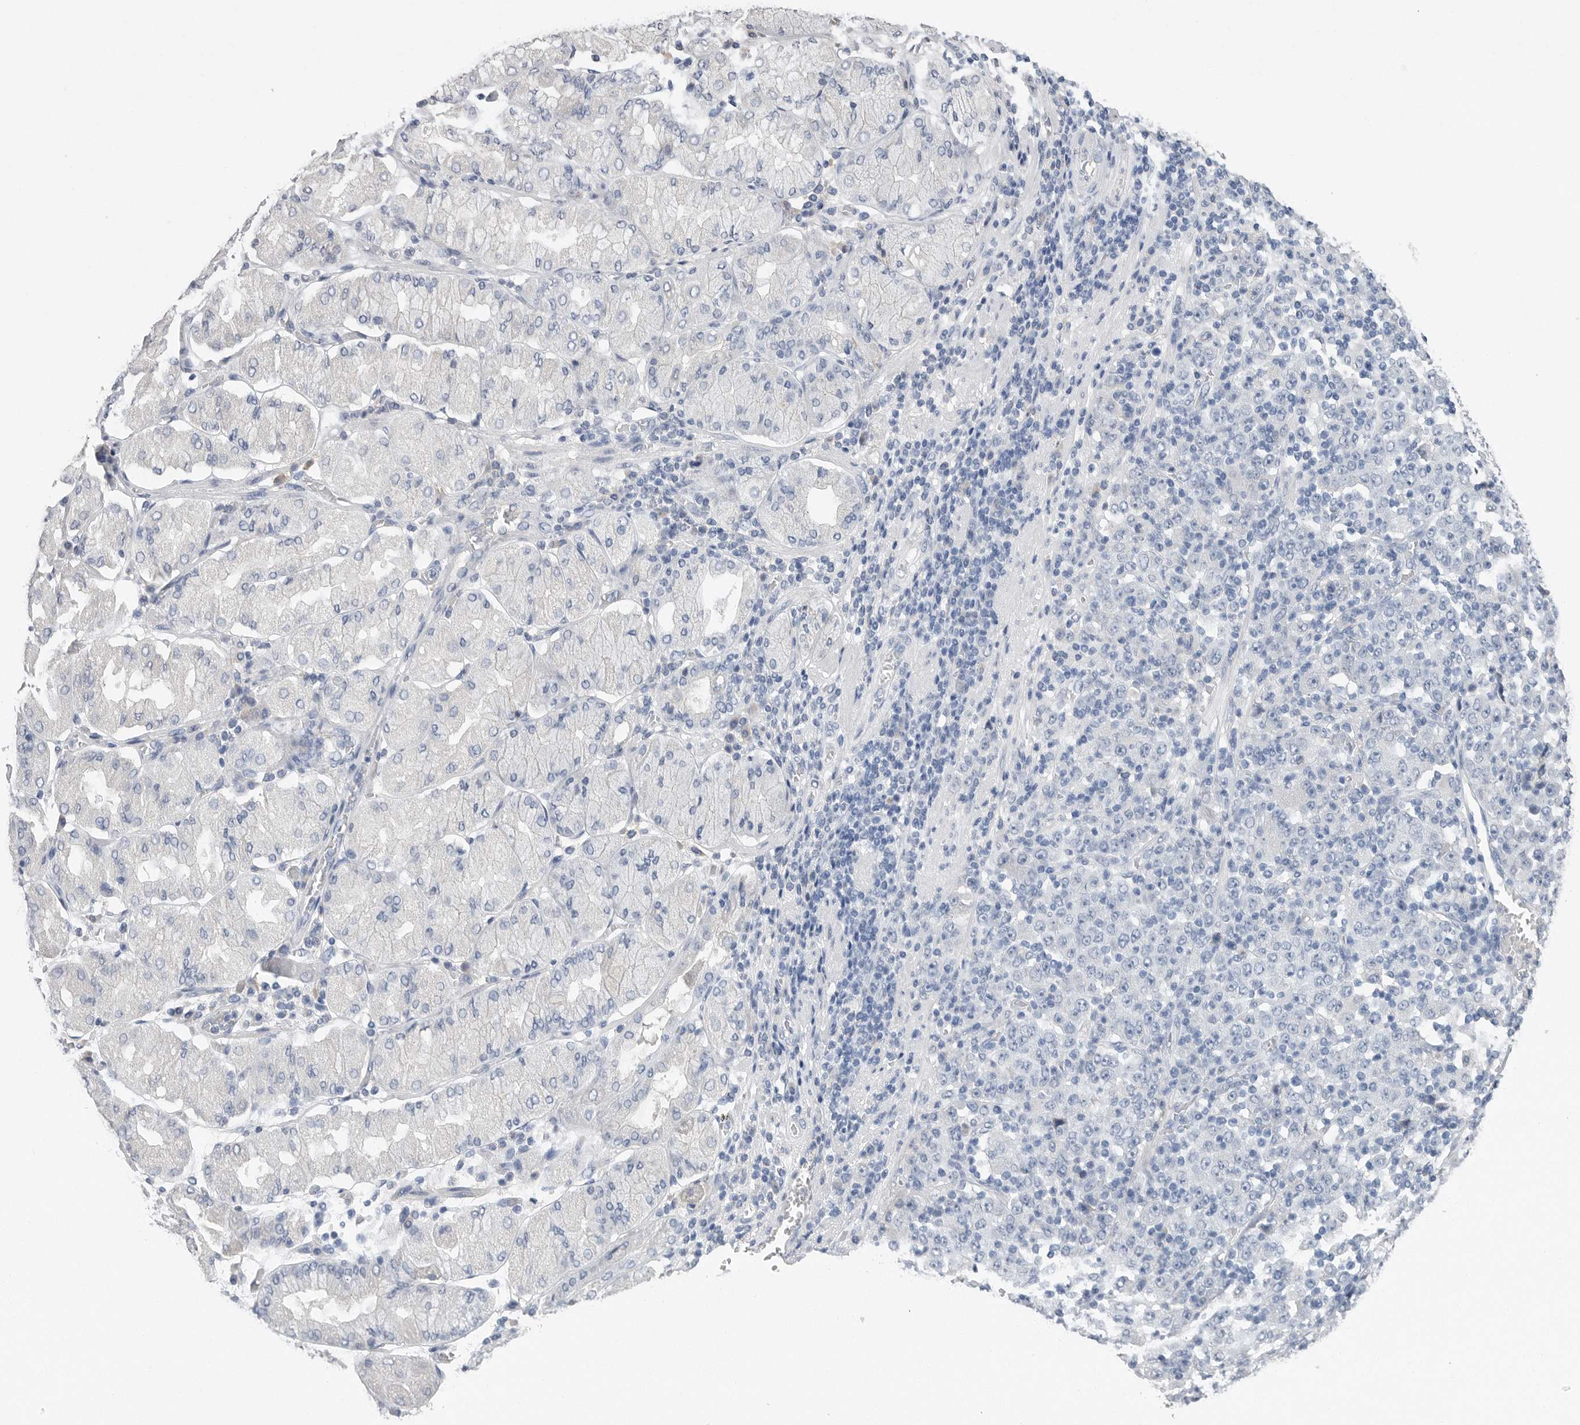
{"staining": {"intensity": "negative", "quantity": "none", "location": "none"}, "tissue": "stomach cancer", "cell_type": "Tumor cells", "image_type": "cancer", "snomed": [{"axis": "morphology", "description": "Normal tissue, NOS"}, {"axis": "morphology", "description": "Adenocarcinoma, NOS"}, {"axis": "topography", "description": "Stomach, upper"}, {"axis": "topography", "description": "Stomach"}], "caption": "High power microscopy image of an immunohistochemistry micrograph of adenocarcinoma (stomach), revealing no significant expression in tumor cells.", "gene": "FABP6", "patient": {"sex": "male", "age": 59}}